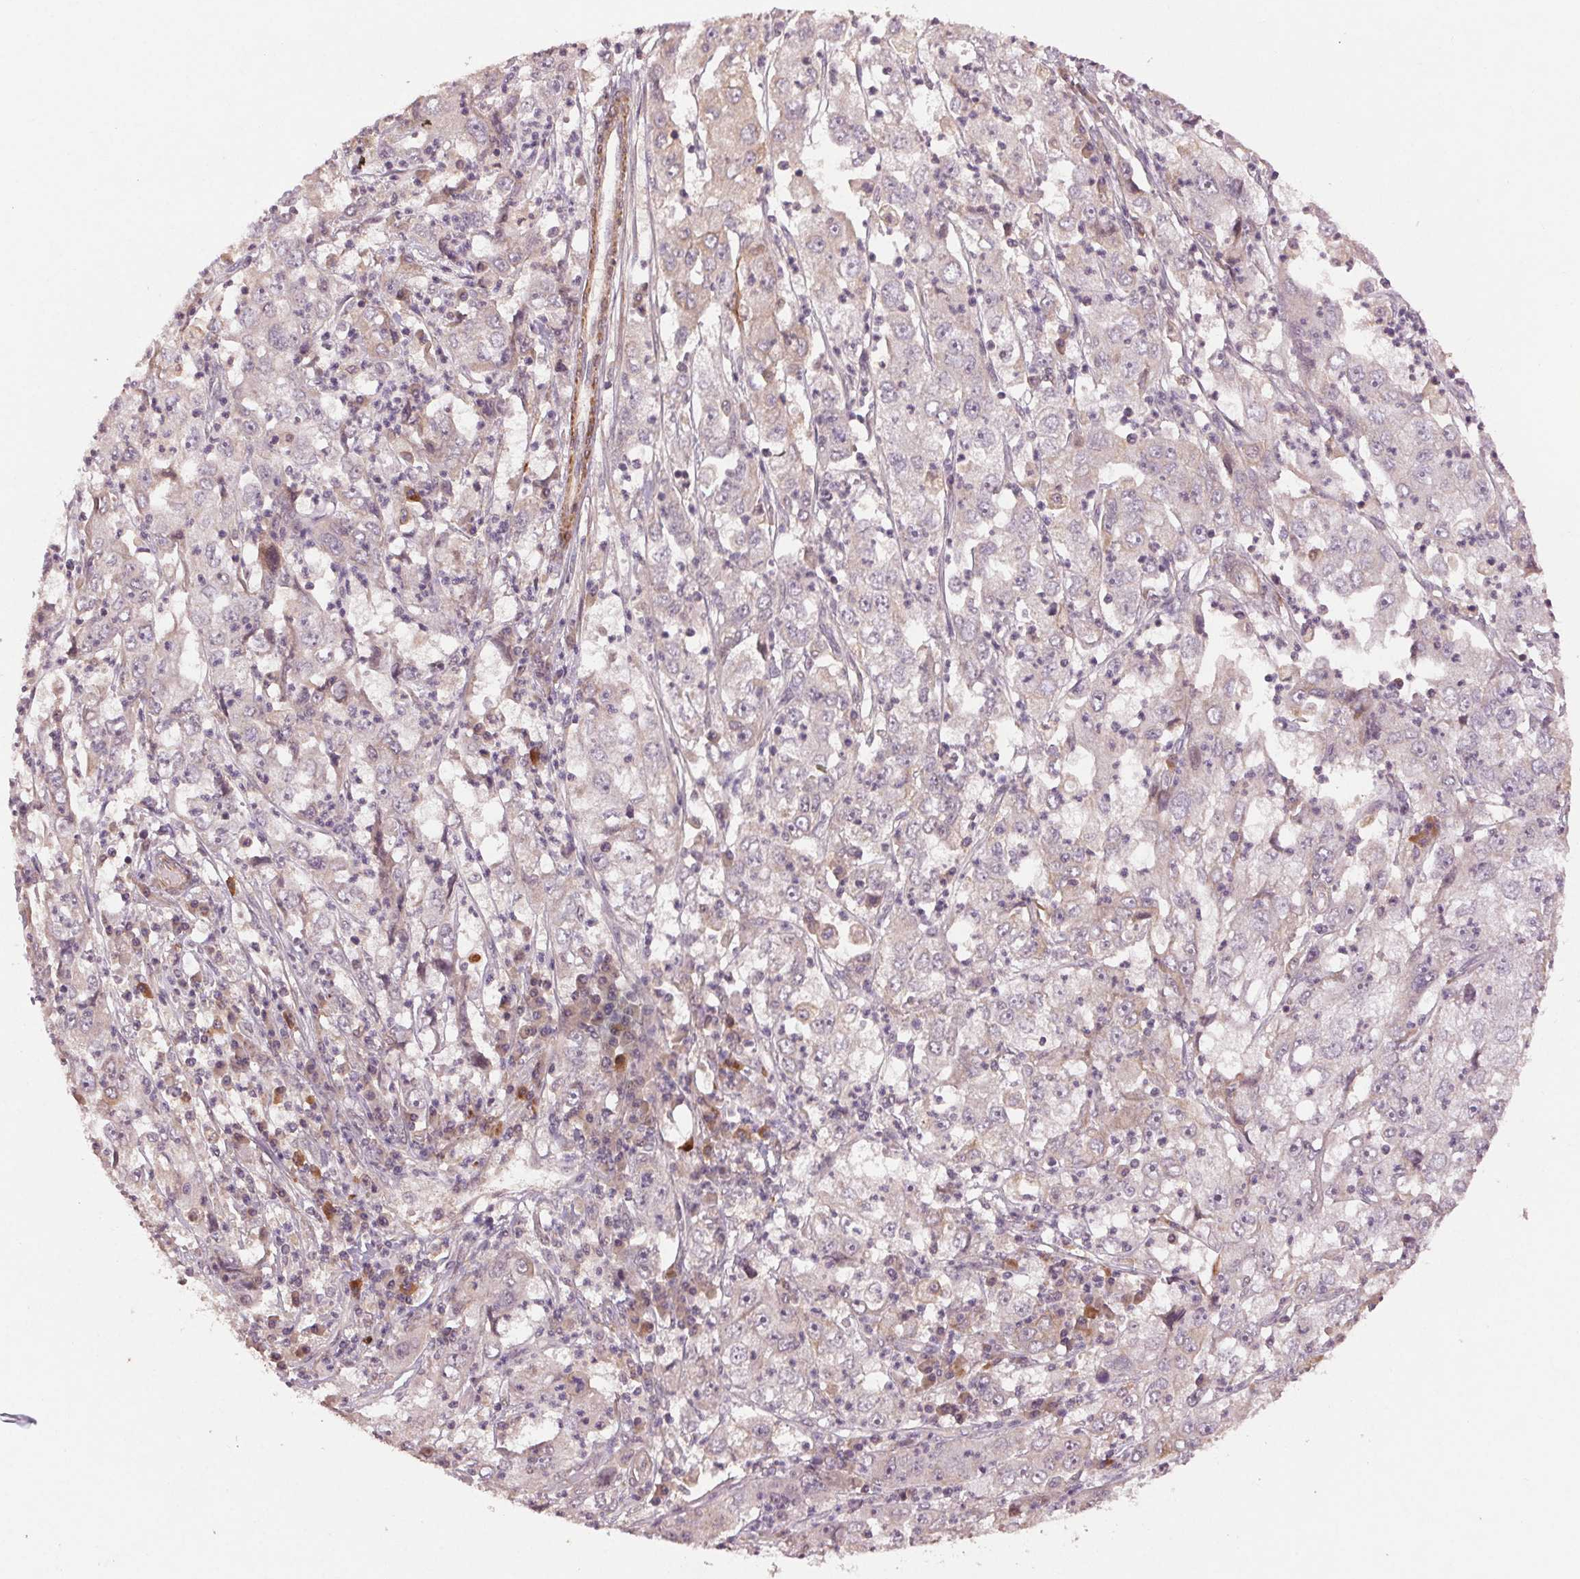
{"staining": {"intensity": "negative", "quantity": "none", "location": "none"}, "tissue": "cervical cancer", "cell_type": "Tumor cells", "image_type": "cancer", "snomed": [{"axis": "morphology", "description": "Squamous cell carcinoma, NOS"}, {"axis": "topography", "description": "Cervix"}], "caption": "This is an immunohistochemistry (IHC) histopathology image of human cervical cancer (squamous cell carcinoma). There is no expression in tumor cells.", "gene": "SMLR1", "patient": {"sex": "female", "age": 36}}